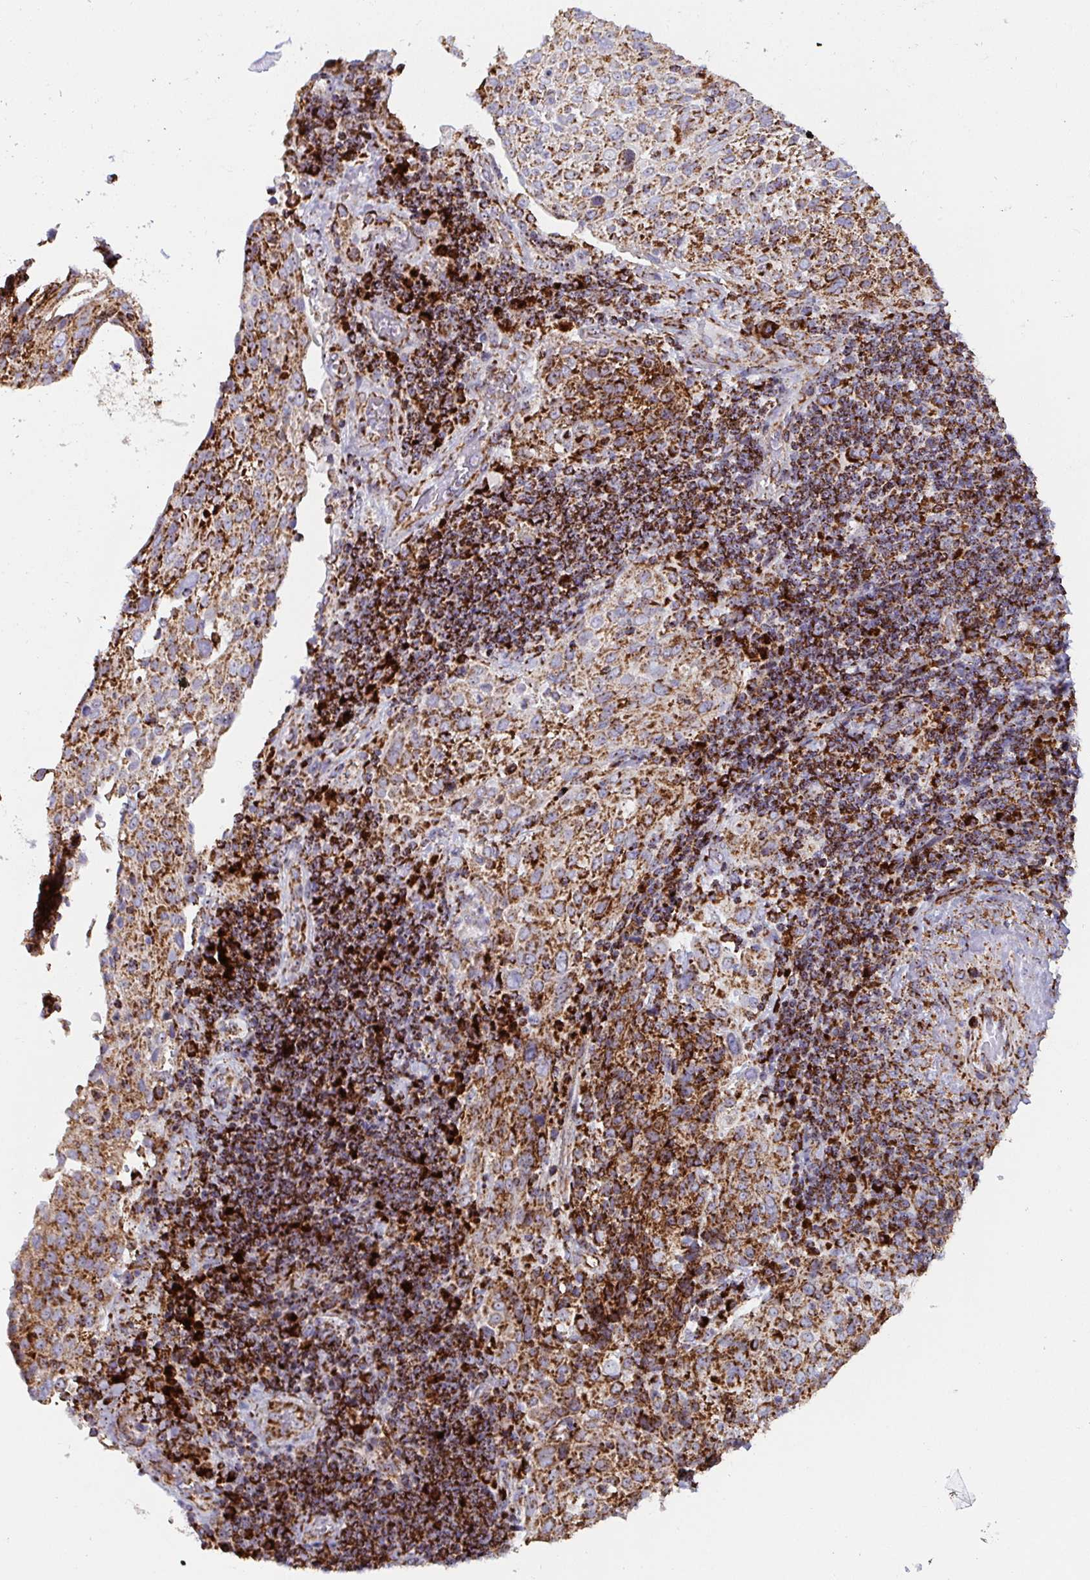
{"staining": {"intensity": "moderate", "quantity": ">75%", "location": "cytoplasmic/membranous"}, "tissue": "cervical cancer", "cell_type": "Tumor cells", "image_type": "cancer", "snomed": [{"axis": "morphology", "description": "Squamous cell carcinoma, NOS"}, {"axis": "topography", "description": "Cervix"}], "caption": "Cervical squamous cell carcinoma stained for a protein (brown) reveals moderate cytoplasmic/membranous positive expression in about >75% of tumor cells.", "gene": "ATP5MJ", "patient": {"sex": "female", "age": 61}}